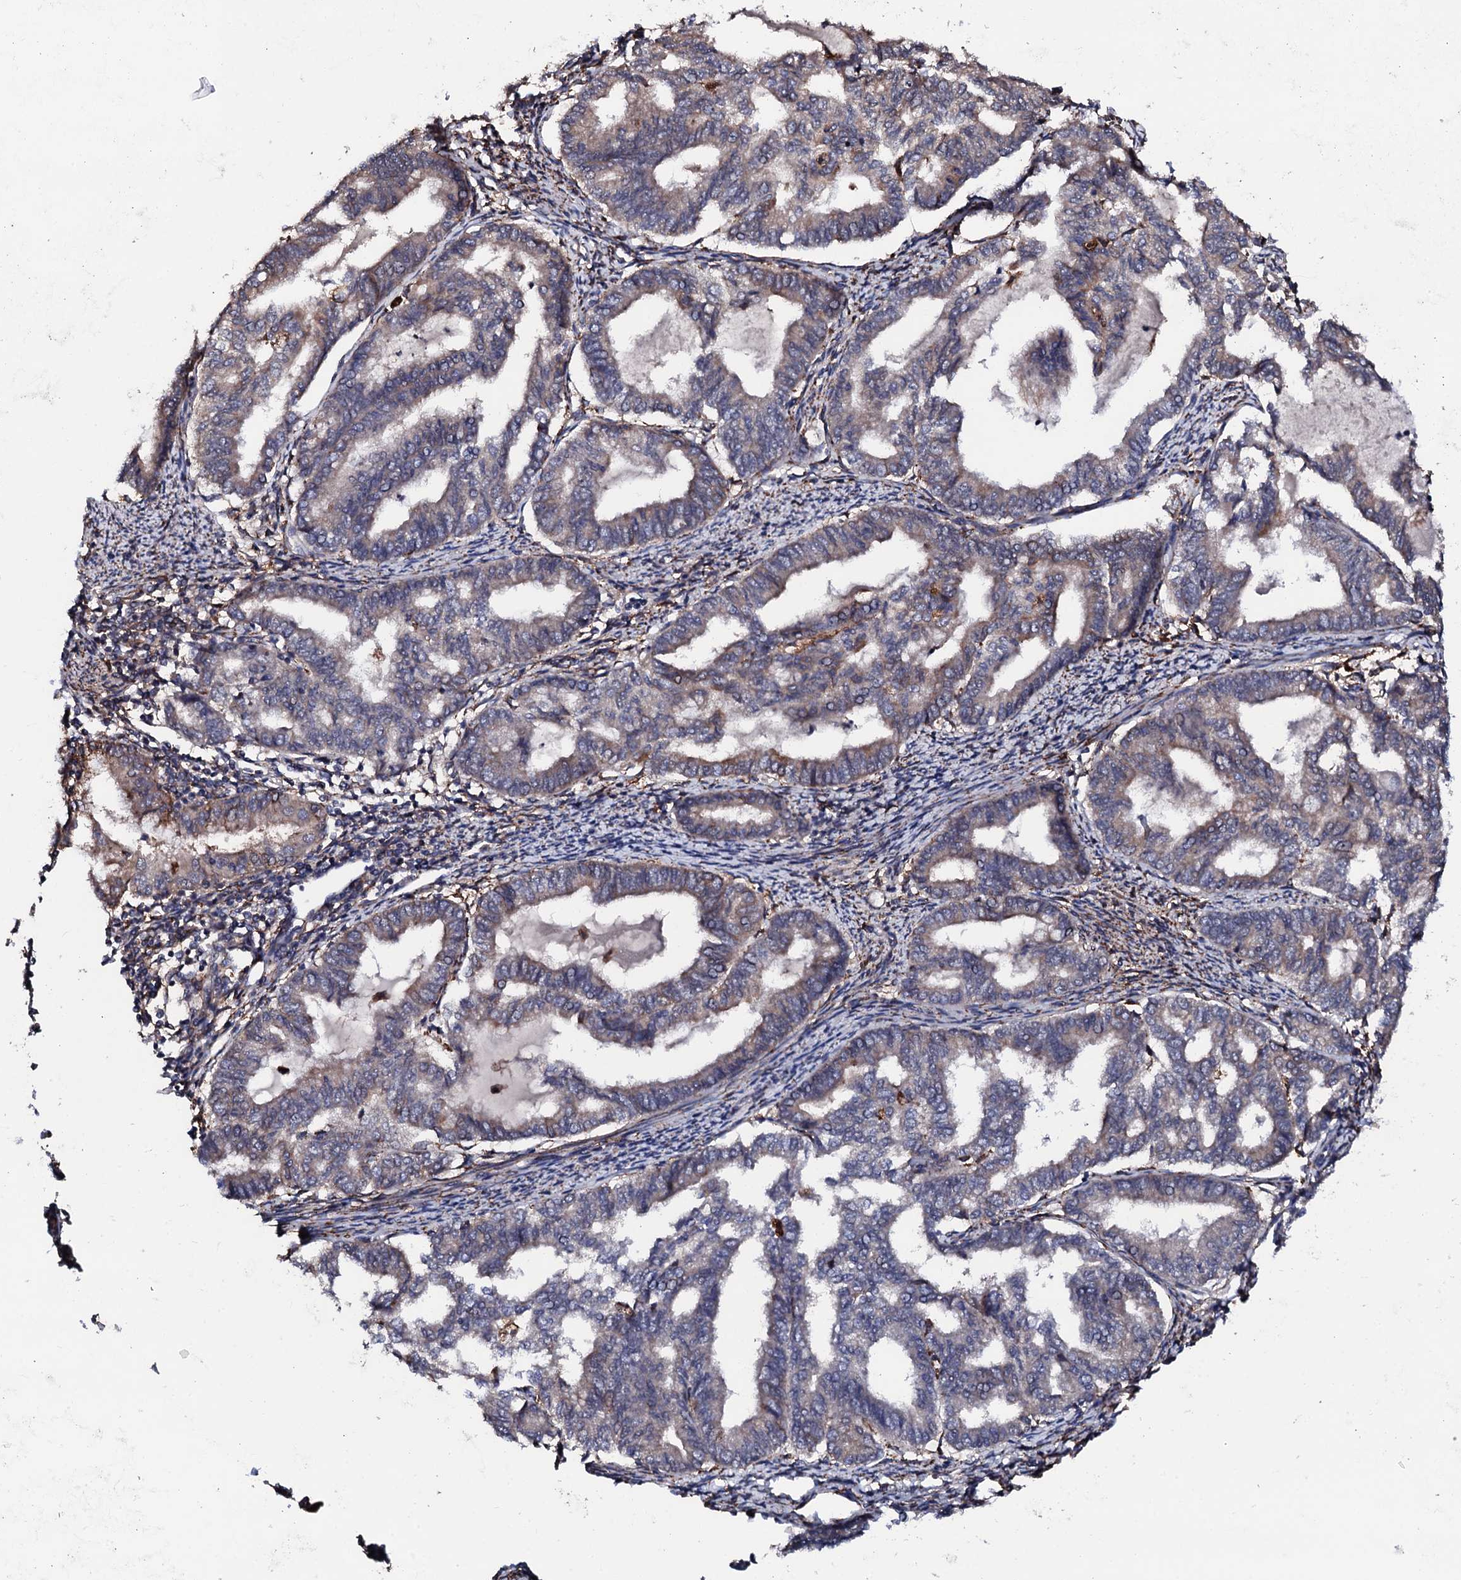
{"staining": {"intensity": "weak", "quantity": "<25%", "location": "cytoplasmic/membranous"}, "tissue": "endometrial cancer", "cell_type": "Tumor cells", "image_type": "cancer", "snomed": [{"axis": "morphology", "description": "Adenocarcinoma, NOS"}, {"axis": "topography", "description": "Endometrium"}], "caption": "This is an immunohistochemistry photomicrograph of endometrial adenocarcinoma. There is no staining in tumor cells.", "gene": "EDC3", "patient": {"sex": "female", "age": 79}}